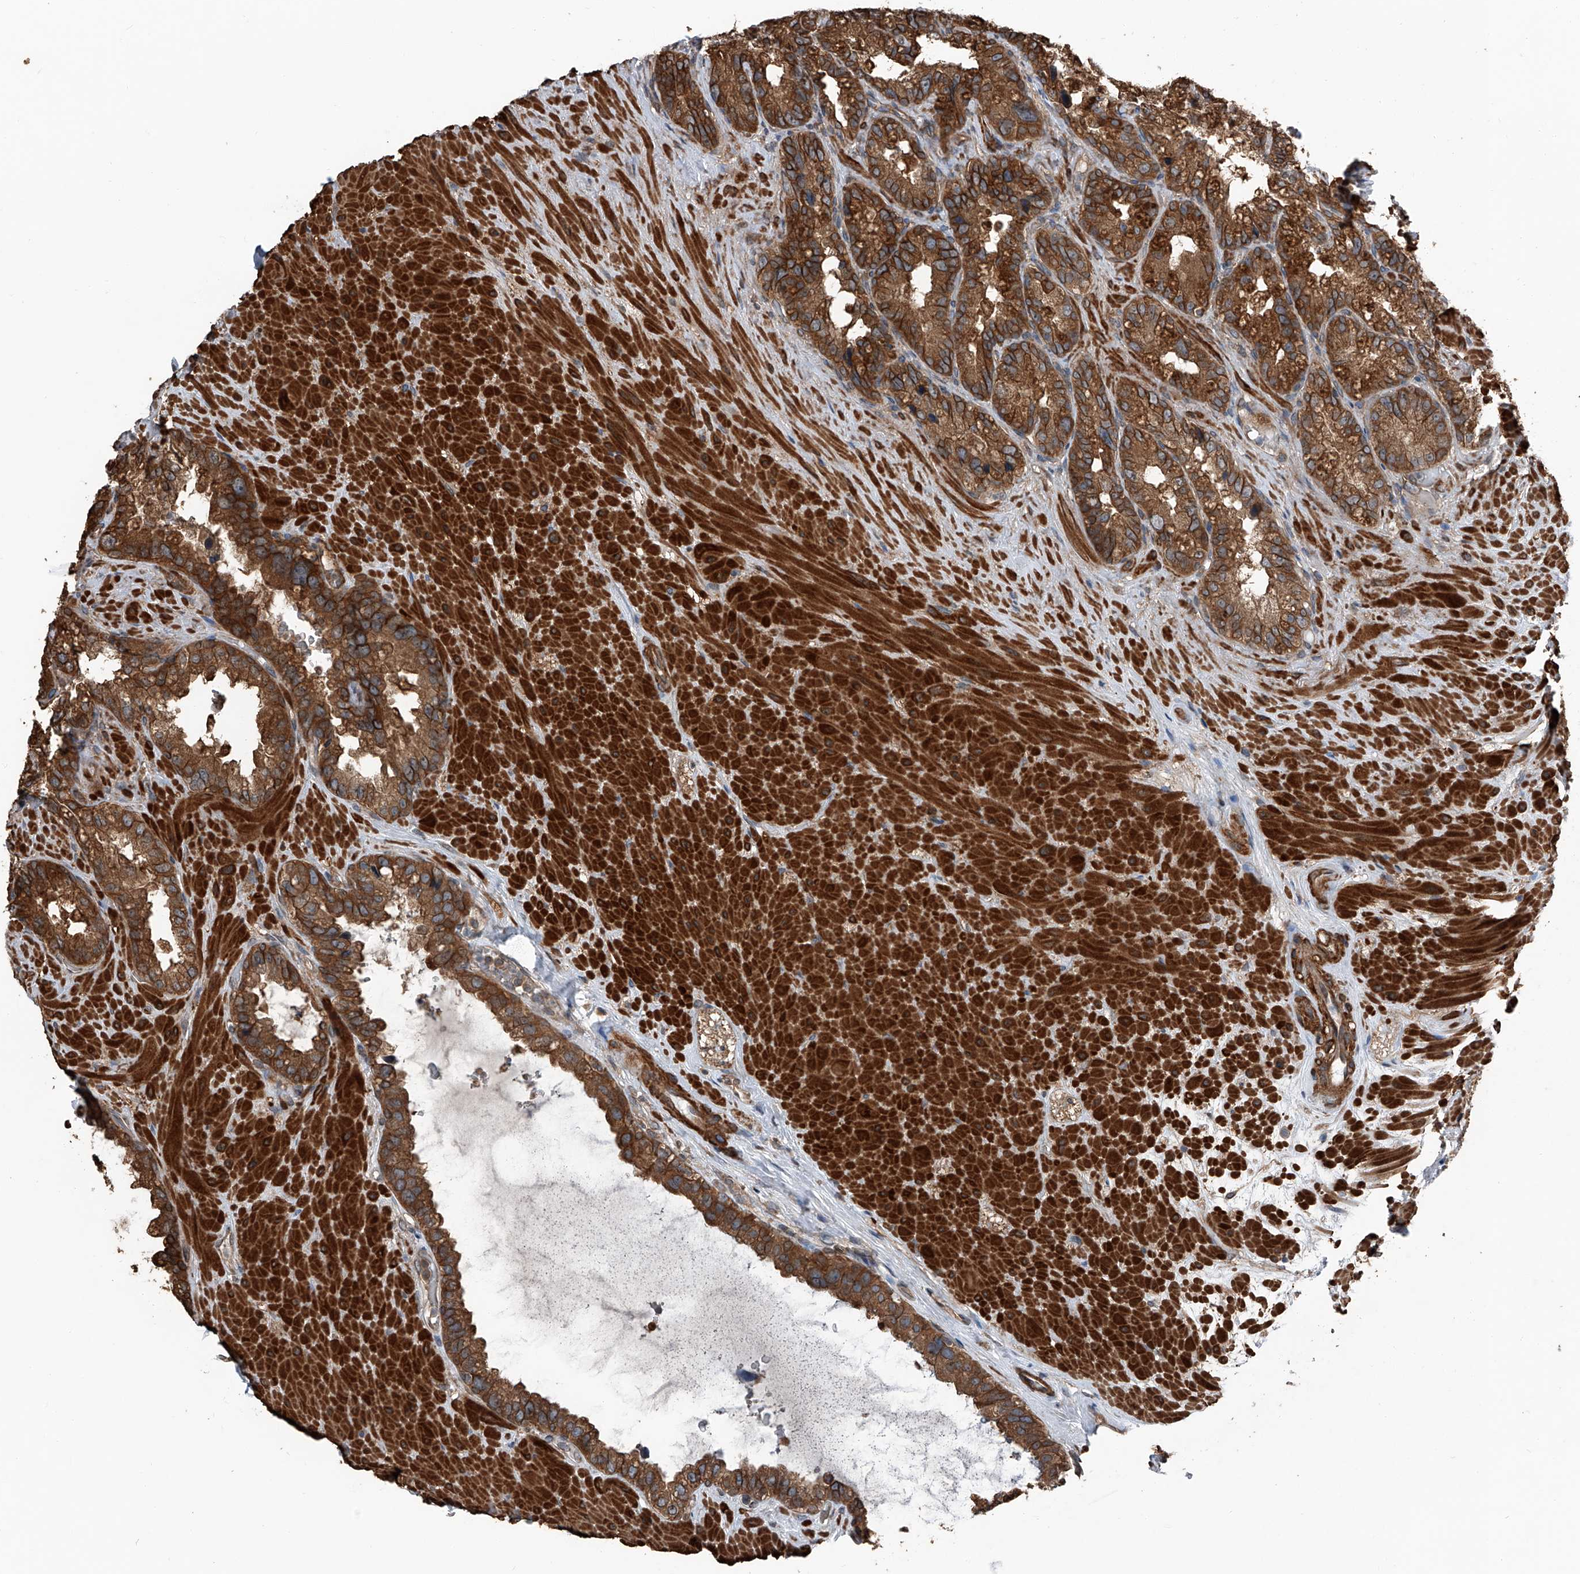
{"staining": {"intensity": "moderate", "quantity": ">75%", "location": "cytoplasmic/membranous"}, "tissue": "seminal vesicle", "cell_type": "Glandular cells", "image_type": "normal", "snomed": [{"axis": "morphology", "description": "Normal tissue, NOS"}, {"axis": "topography", "description": "Seminal veicle"}], "caption": "Protein expression by IHC displays moderate cytoplasmic/membranous expression in about >75% of glandular cells in unremarkable seminal vesicle.", "gene": "KCNJ2", "patient": {"sex": "male", "age": 80}}